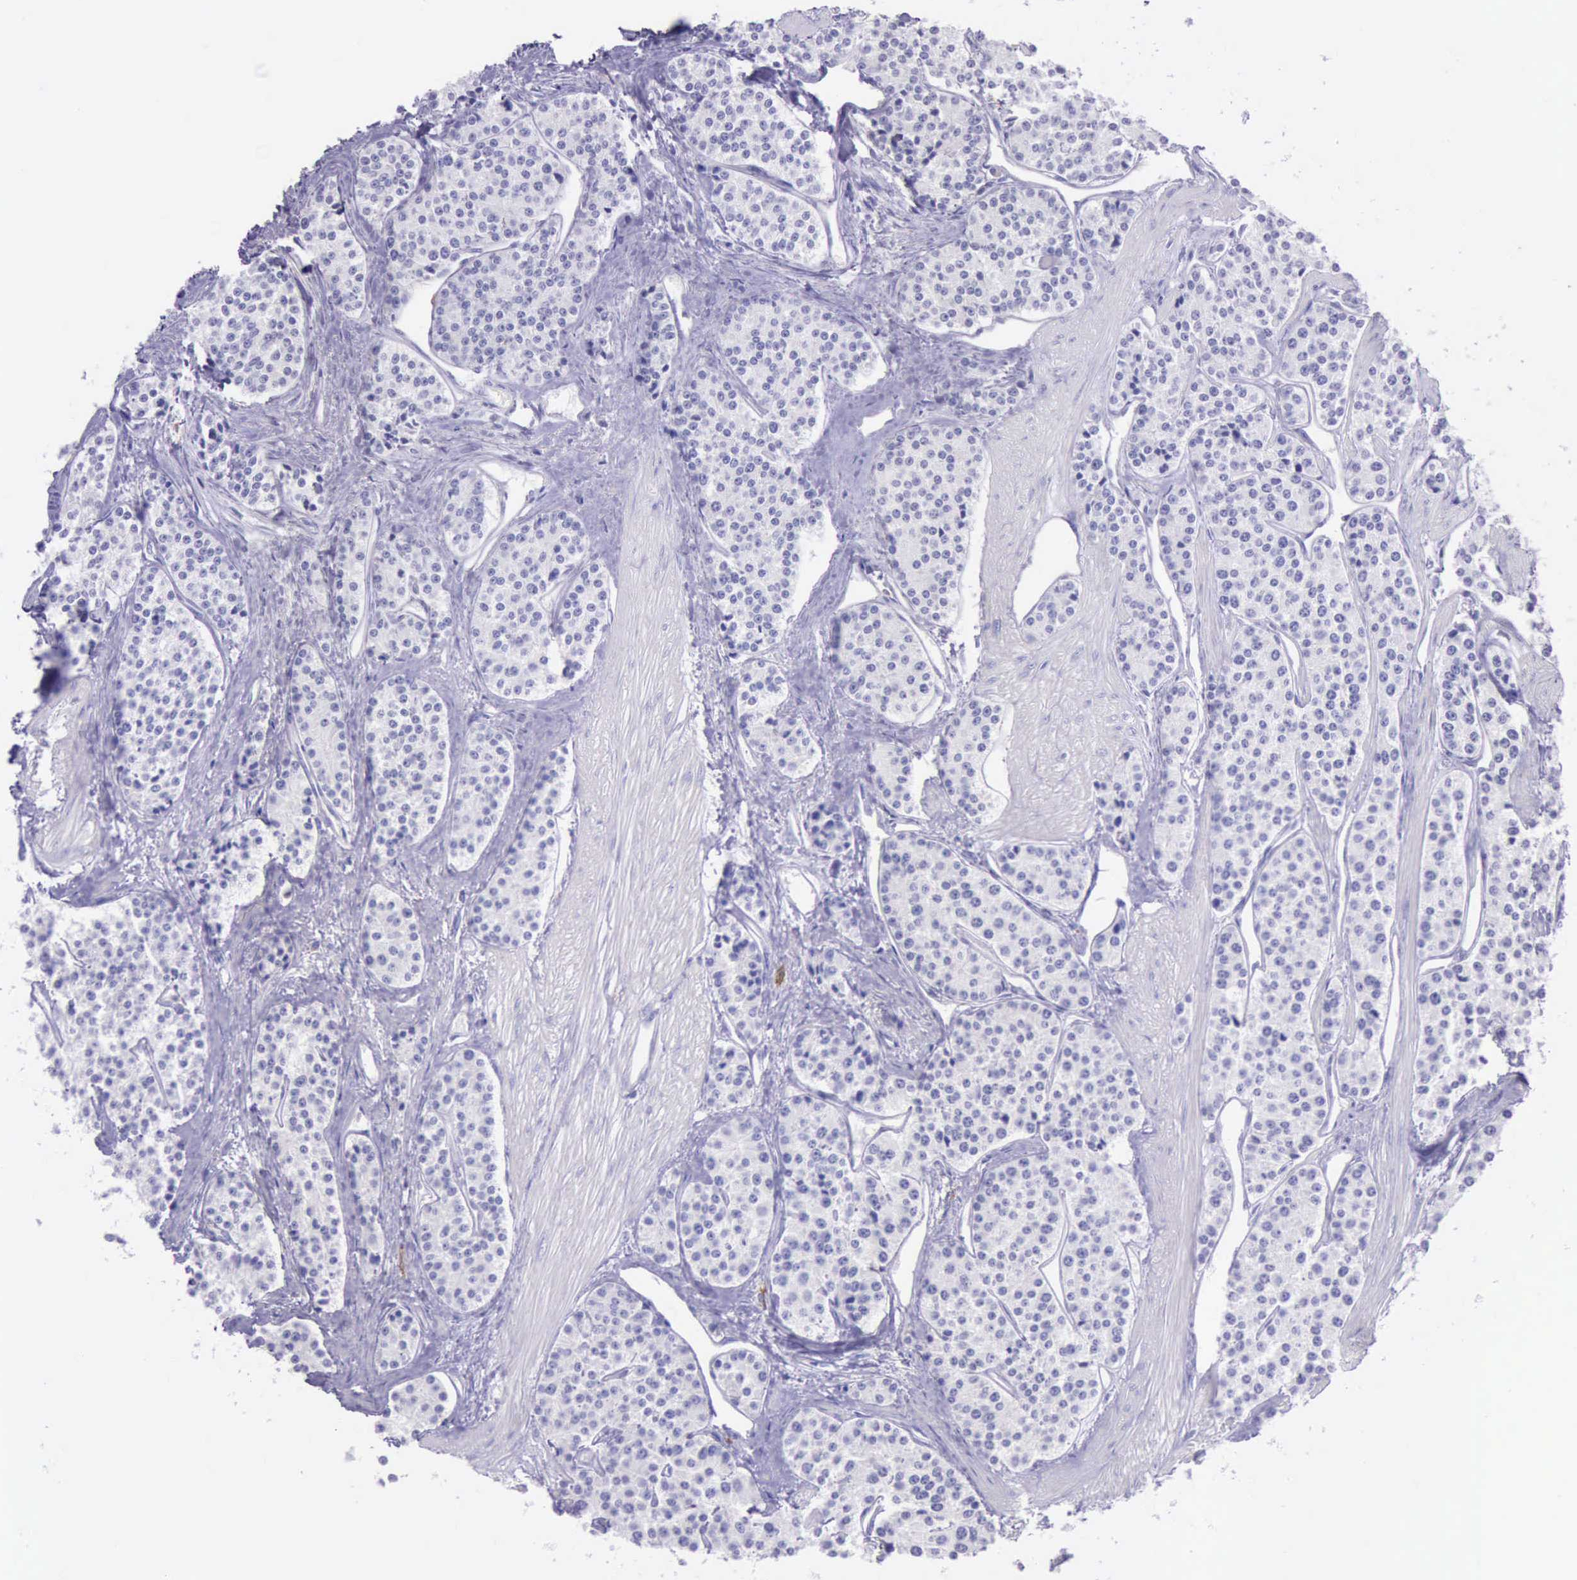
{"staining": {"intensity": "negative", "quantity": "none", "location": "none"}, "tissue": "carcinoid", "cell_type": "Tumor cells", "image_type": "cancer", "snomed": [{"axis": "morphology", "description": "Carcinoid, malignant, NOS"}, {"axis": "topography", "description": "Stomach"}], "caption": "The micrograph exhibits no staining of tumor cells in malignant carcinoid. Nuclei are stained in blue.", "gene": "BTK", "patient": {"sex": "female", "age": 76}}